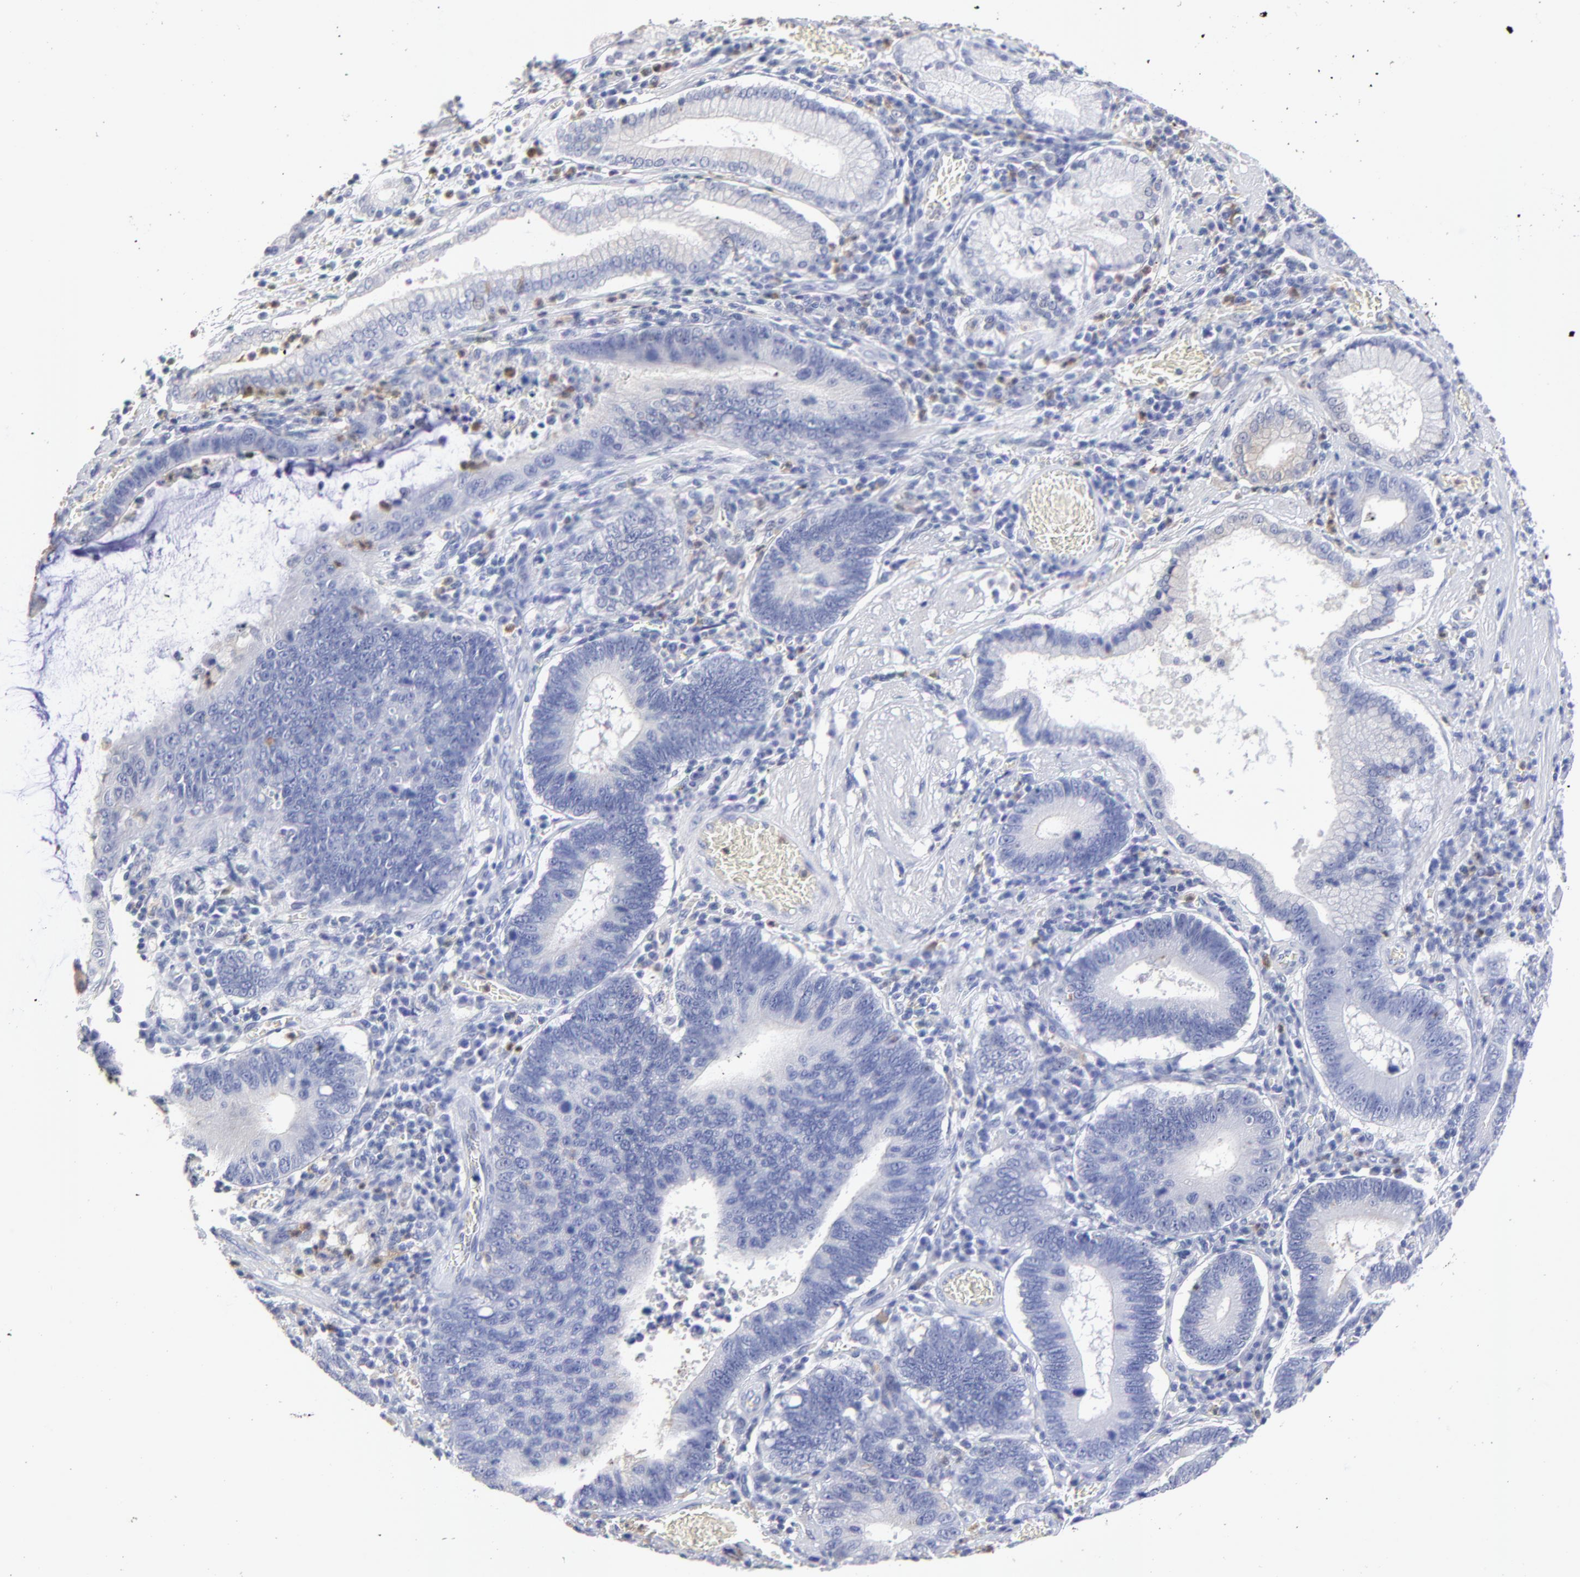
{"staining": {"intensity": "weak", "quantity": "<25%", "location": "cytoplasmic/membranous"}, "tissue": "stomach cancer", "cell_type": "Tumor cells", "image_type": "cancer", "snomed": [{"axis": "morphology", "description": "Adenocarcinoma, NOS"}, {"axis": "topography", "description": "Stomach"}, {"axis": "topography", "description": "Gastric cardia"}], "caption": "Immunohistochemistry (IHC) histopathology image of human adenocarcinoma (stomach) stained for a protein (brown), which reveals no expression in tumor cells. (DAB (3,3'-diaminobenzidine) IHC visualized using brightfield microscopy, high magnification).", "gene": "SMARCA1", "patient": {"sex": "male", "age": 59}}